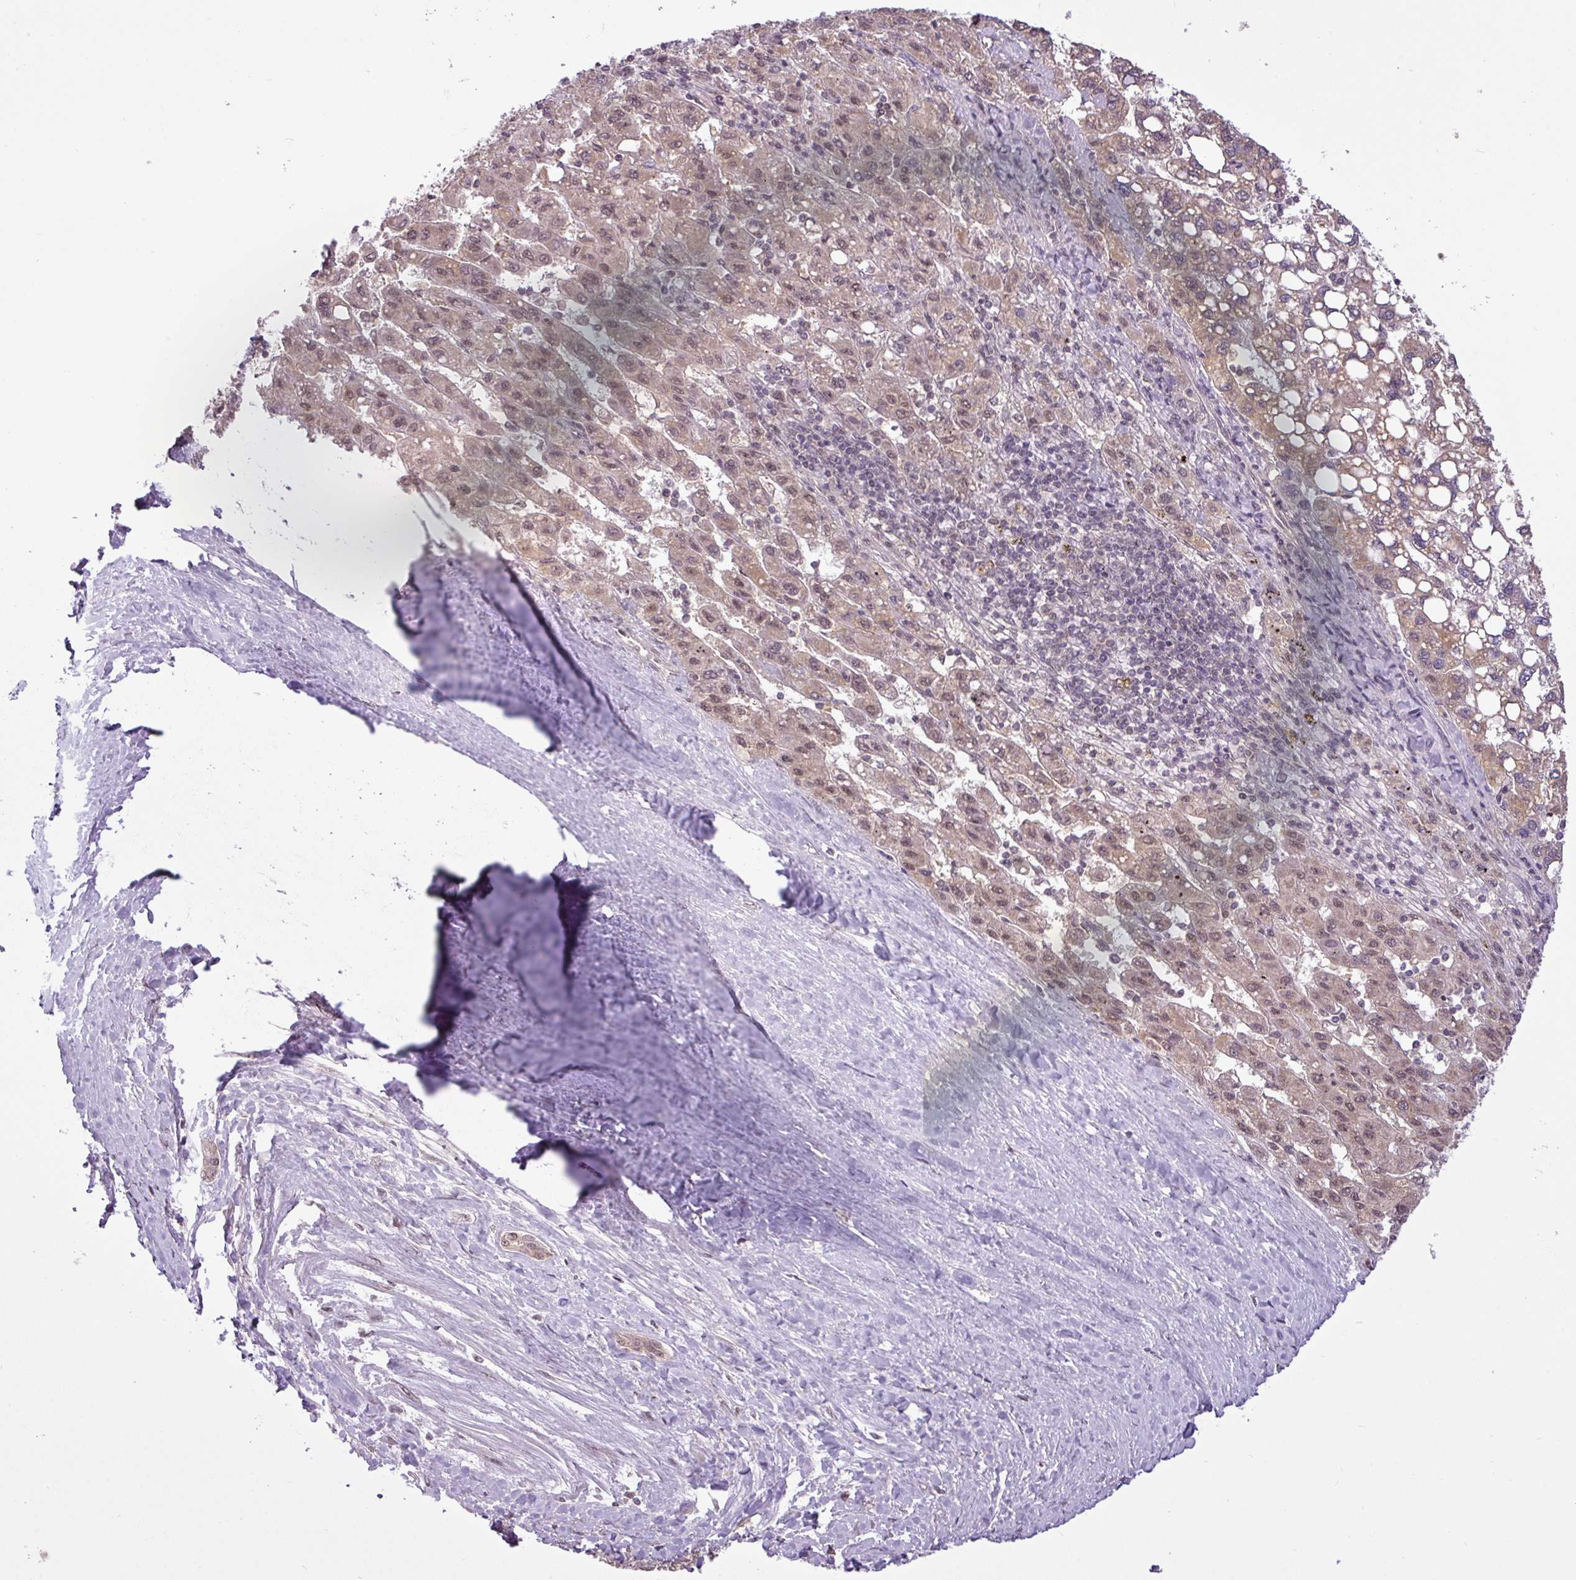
{"staining": {"intensity": "weak", "quantity": ">75%", "location": "cytoplasmic/membranous,nuclear"}, "tissue": "liver cancer", "cell_type": "Tumor cells", "image_type": "cancer", "snomed": [{"axis": "morphology", "description": "Carcinoma, Hepatocellular, NOS"}, {"axis": "topography", "description": "Liver"}], "caption": "Protein expression analysis of liver hepatocellular carcinoma reveals weak cytoplasmic/membranous and nuclear staining in approximately >75% of tumor cells.", "gene": "MFHAS1", "patient": {"sex": "female", "age": 82}}